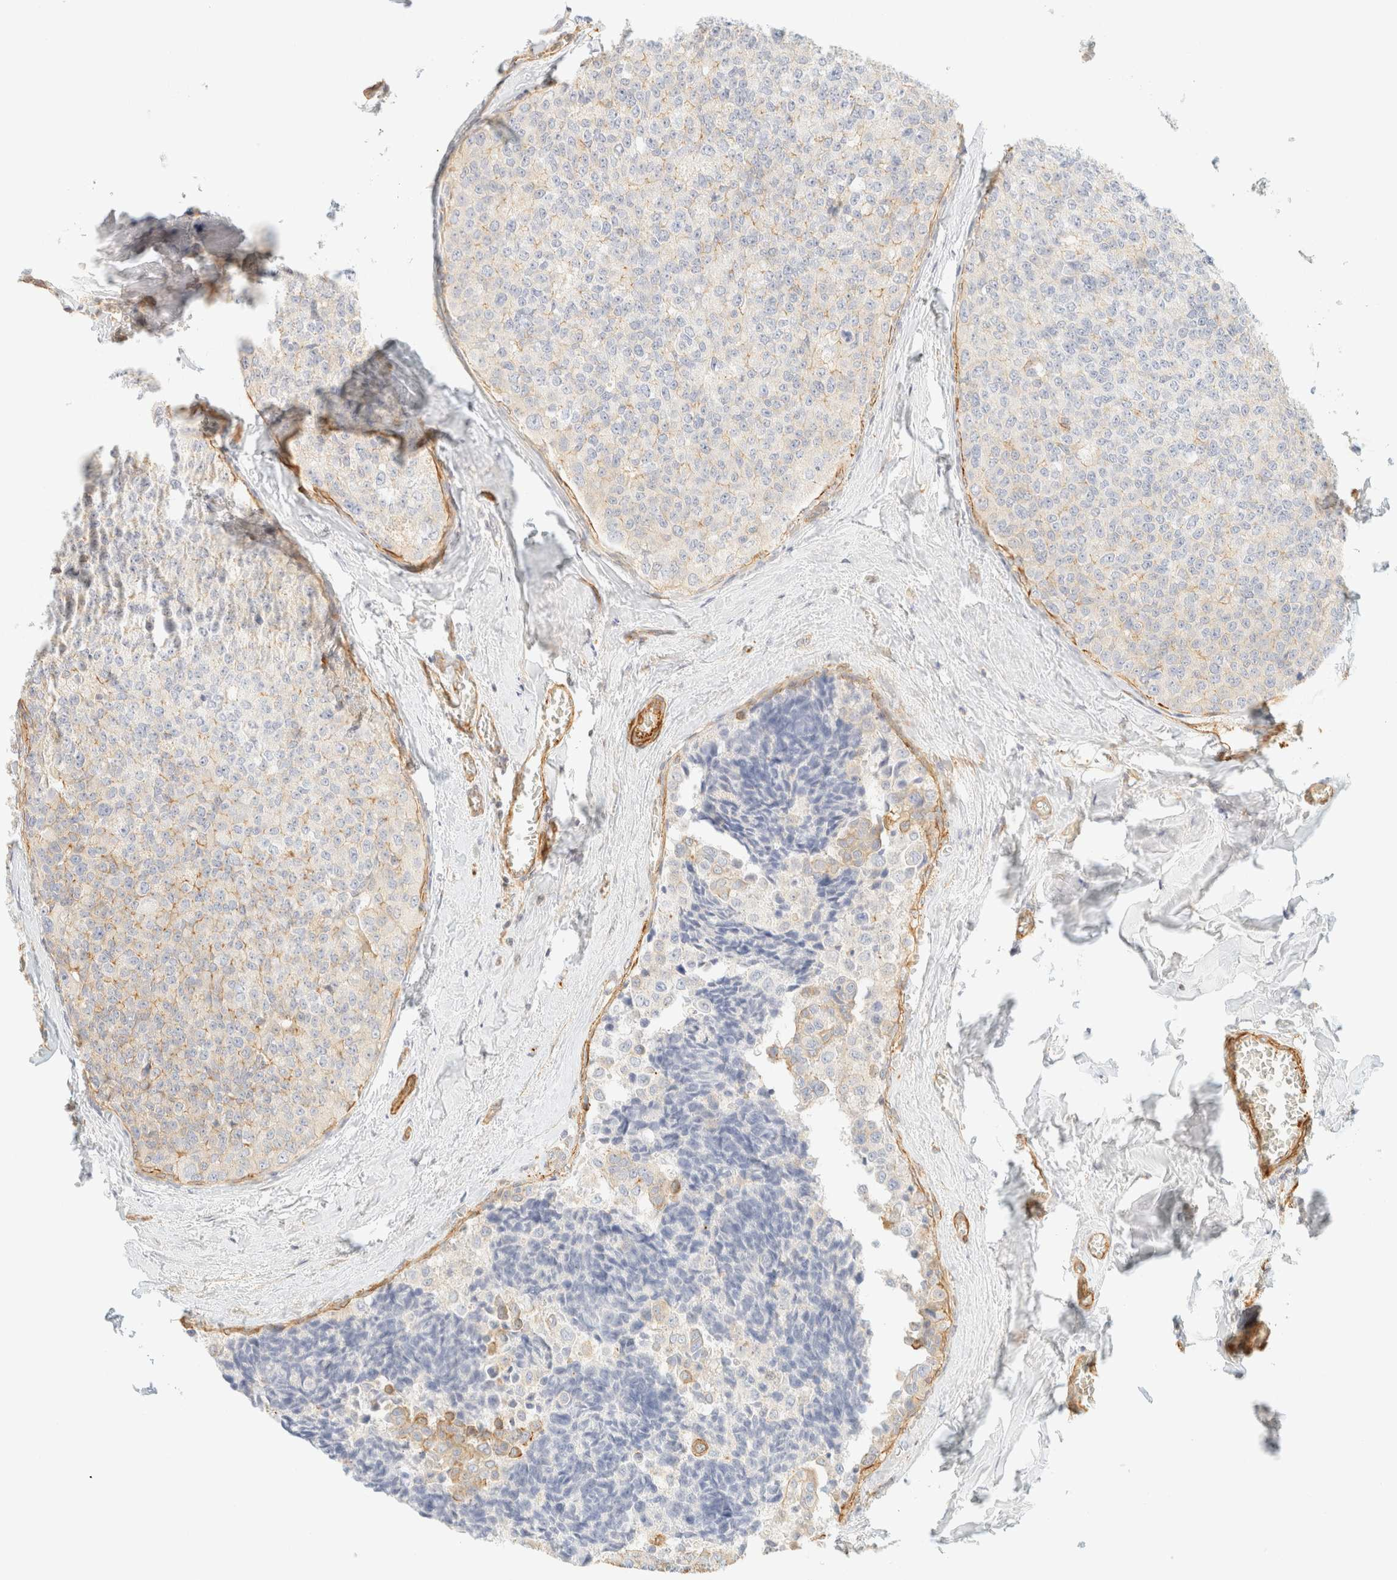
{"staining": {"intensity": "weak", "quantity": "<25%", "location": "cytoplasmic/membranous"}, "tissue": "breast cancer", "cell_type": "Tumor cells", "image_type": "cancer", "snomed": [{"axis": "morphology", "description": "Normal tissue, NOS"}, {"axis": "morphology", "description": "Duct carcinoma"}, {"axis": "topography", "description": "Breast"}], "caption": "DAB immunohistochemical staining of breast cancer (infiltrating ductal carcinoma) reveals no significant expression in tumor cells.", "gene": "OTOP2", "patient": {"sex": "female", "age": 43}}